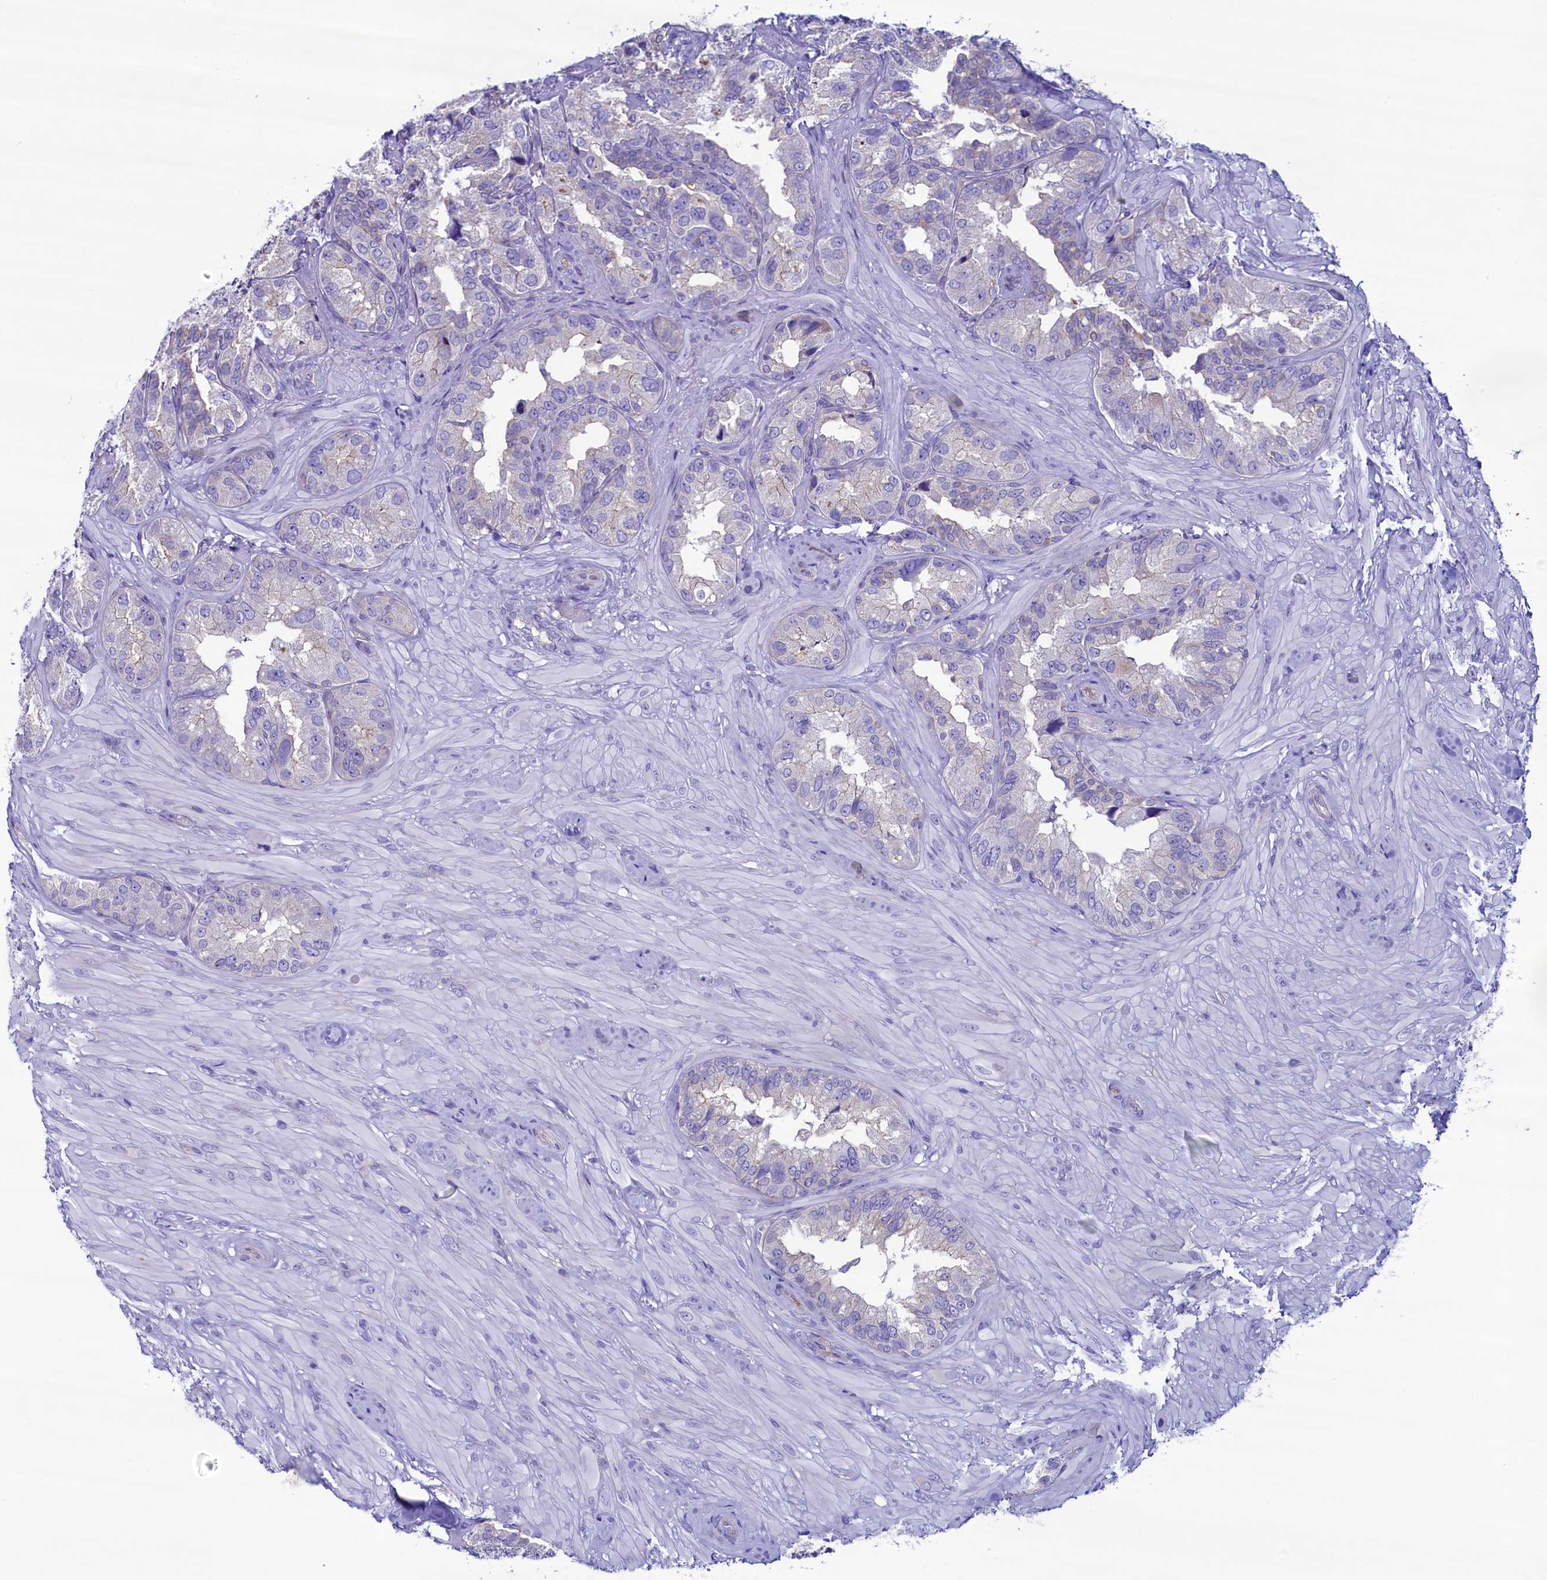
{"staining": {"intensity": "negative", "quantity": "none", "location": "none"}, "tissue": "seminal vesicle", "cell_type": "Glandular cells", "image_type": "normal", "snomed": [{"axis": "morphology", "description": "Normal tissue, NOS"}, {"axis": "topography", "description": "Seminal veicle"}, {"axis": "topography", "description": "Peripheral nerve tissue"}], "caption": "Seminal vesicle stained for a protein using immunohistochemistry demonstrates no positivity glandular cells.", "gene": "KRBOX5", "patient": {"sex": "male", "age": 67}}